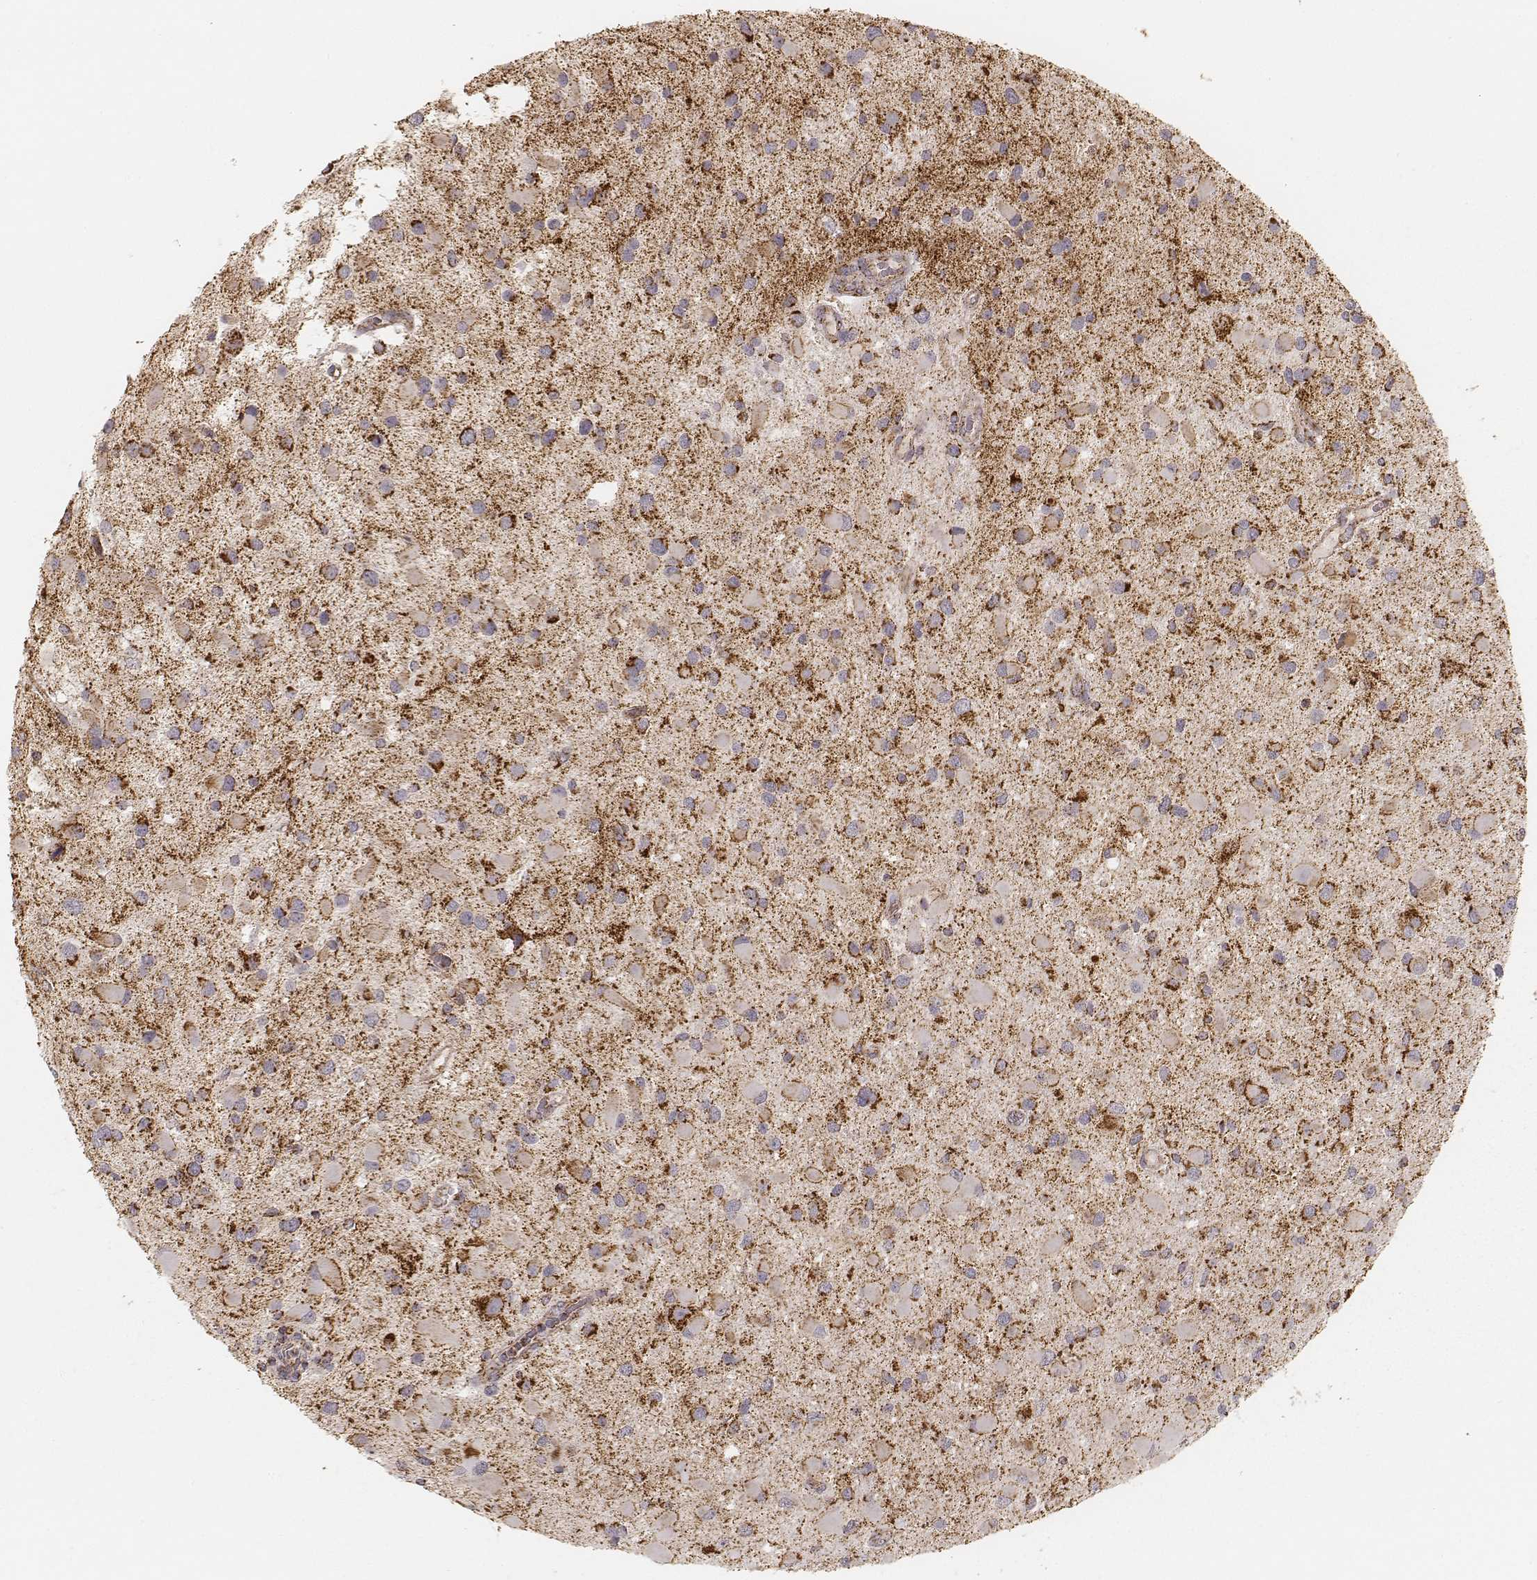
{"staining": {"intensity": "moderate", "quantity": "25%-75%", "location": "cytoplasmic/membranous"}, "tissue": "glioma", "cell_type": "Tumor cells", "image_type": "cancer", "snomed": [{"axis": "morphology", "description": "Glioma, malignant, Low grade"}, {"axis": "topography", "description": "Brain"}], "caption": "Immunohistochemistry (DAB (3,3'-diaminobenzidine)) staining of human glioma displays moderate cytoplasmic/membranous protein expression in about 25%-75% of tumor cells. (DAB (3,3'-diaminobenzidine) IHC with brightfield microscopy, high magnification).", "gene": "CS", "patient": {"sex": "female", "age": 32}}